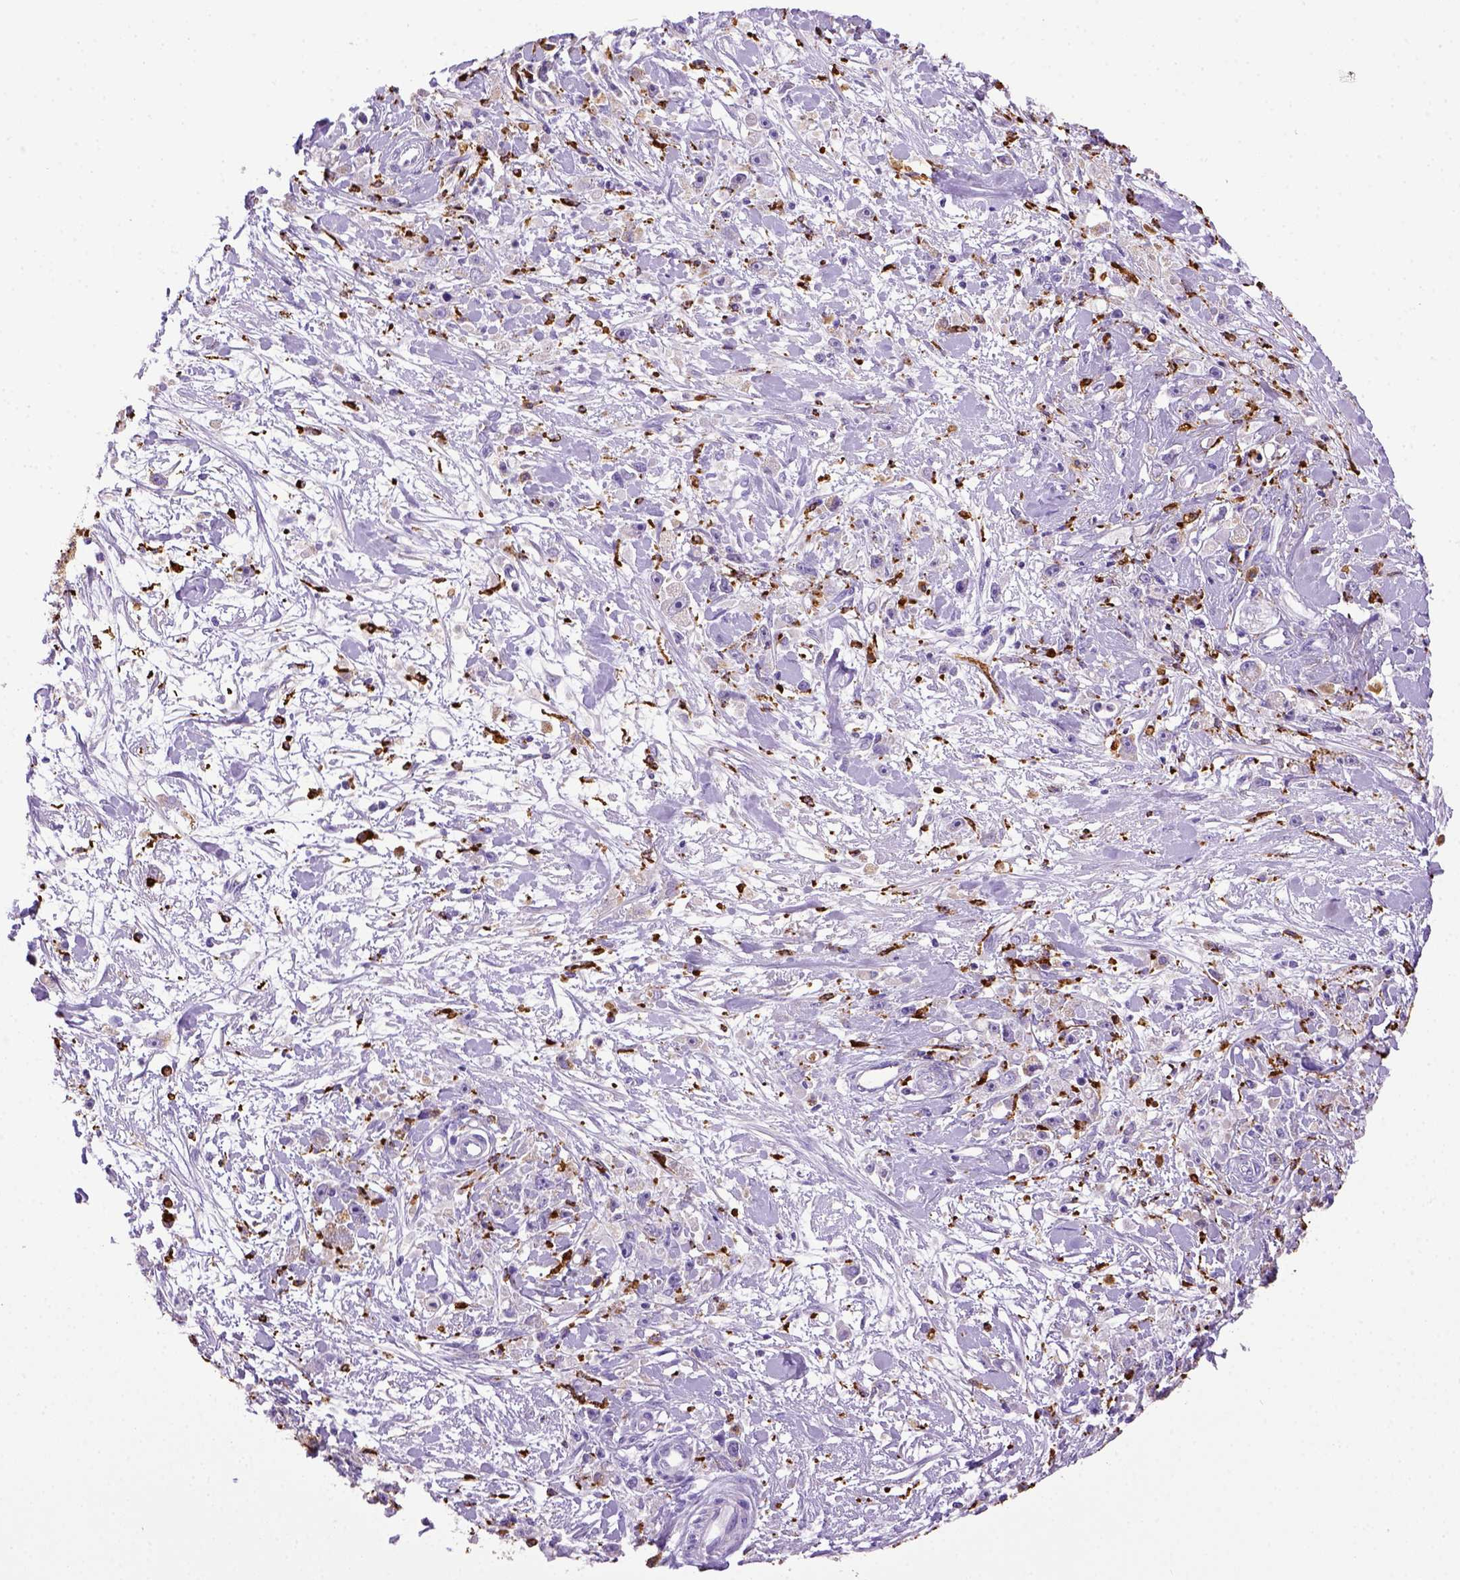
{"staining": {"intensity": "negative", "quantity": "none", "location": "none"}, "tissue": "stomach cancer", "cell_type": "Tumor cells", "image_type": "cancer", "snomed": [{"axis": "morphology", "description": "Adenocarcinoma, NOS"}, {"axis": "topography", "description": "Stomach"}], "caption": "Immunohistochemistry (IHC) of stomach cancer shows no staining in tumor cells.", "gene": "CD68", "patient": {"sex": "female", "age": 59}}